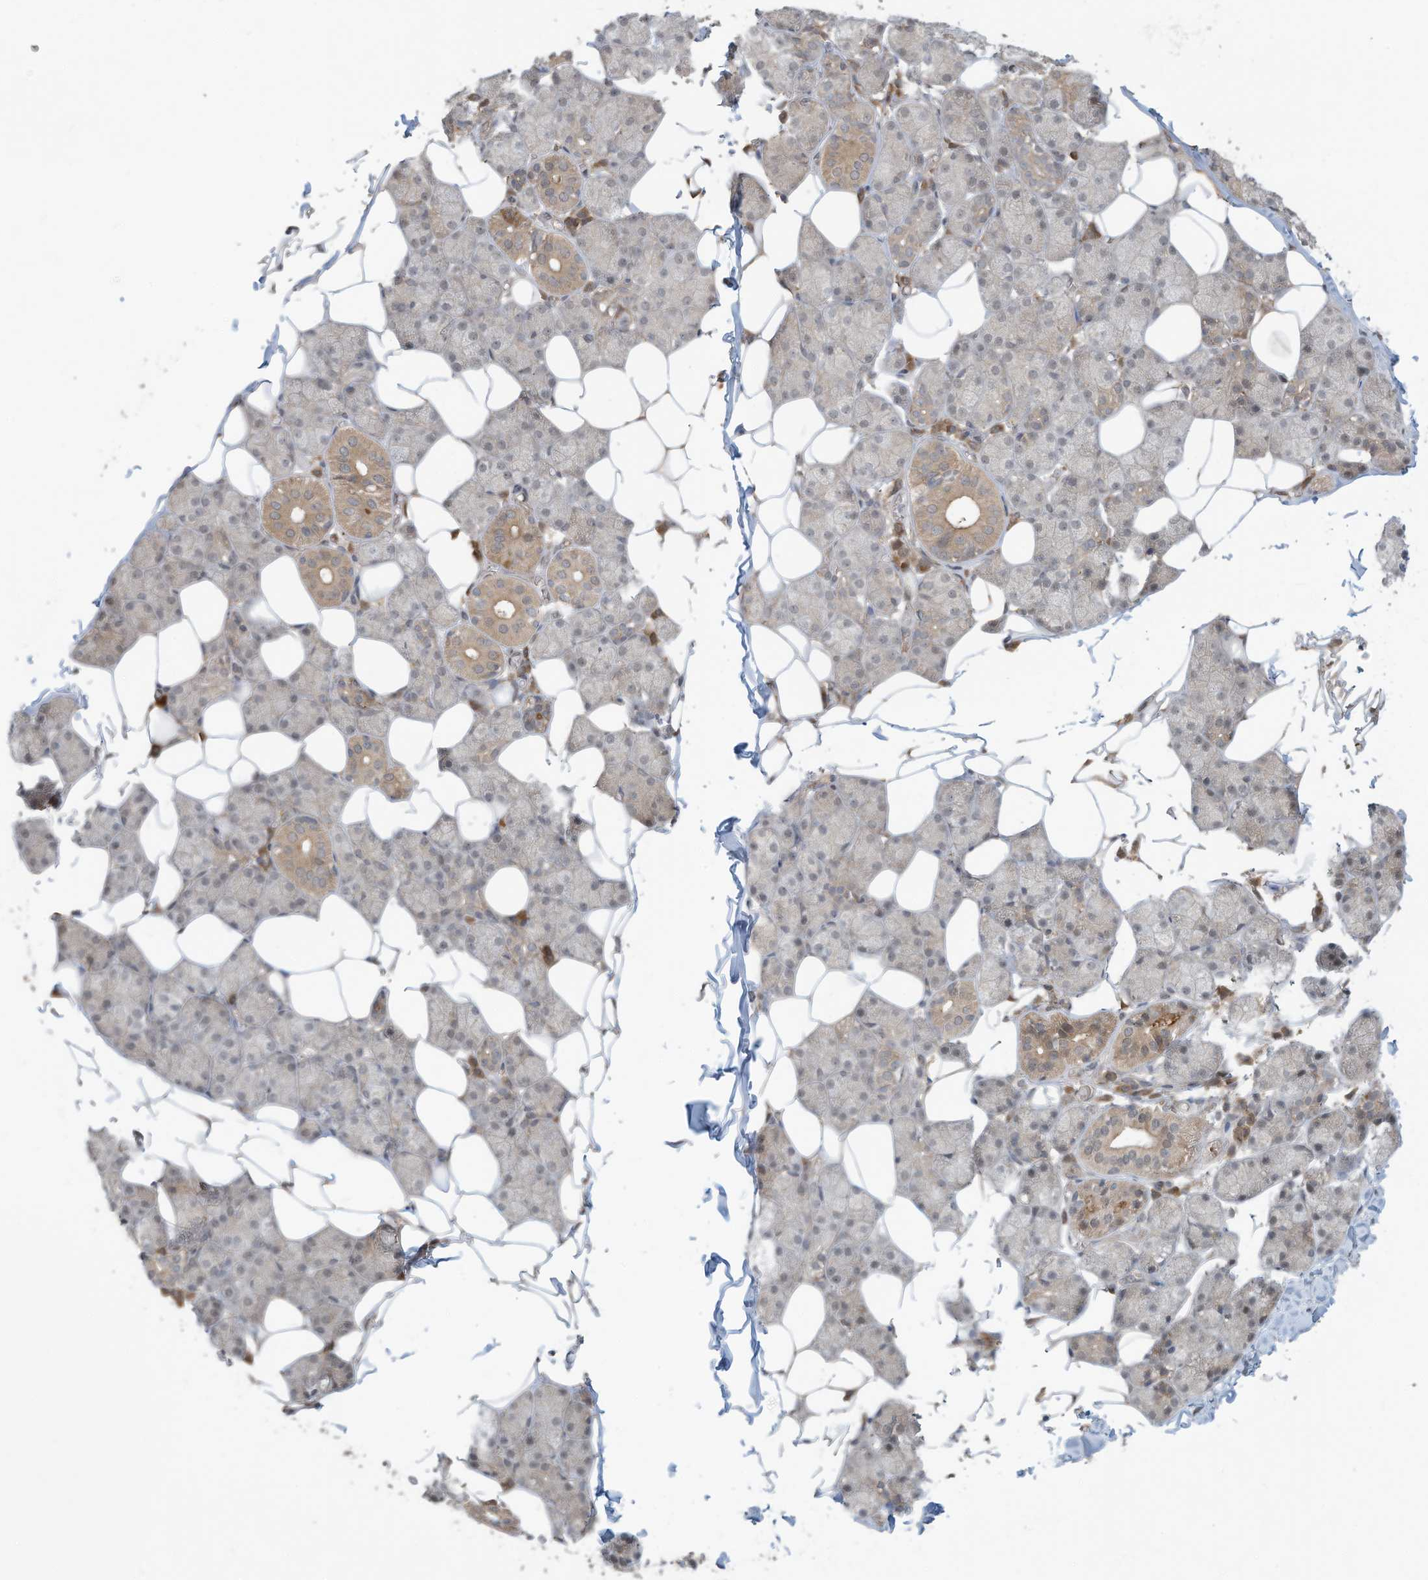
{"staining": {"intensity": "moderate", "quantity": "25%-75%", "location": "cytoplasmic/membranous"}, "tissue": "salivary gland", "cell_type": "Glandular cells", "image_type": "normal", "snomed": [{"axis": "morphology", "description": "Normal tissue, NOS"}, {"axis": "topography", "description": "Salivary gland"}], "caption": "Immunohistochemistry micrograph of normal salivary gland stained for a protein (brown), which displays medium levels of moderate cytoplasmic/membranous expression in about 25%-75% of glandular cells.", "gene": "ERI2", "patient": {"sex": "female", "age": 33}}